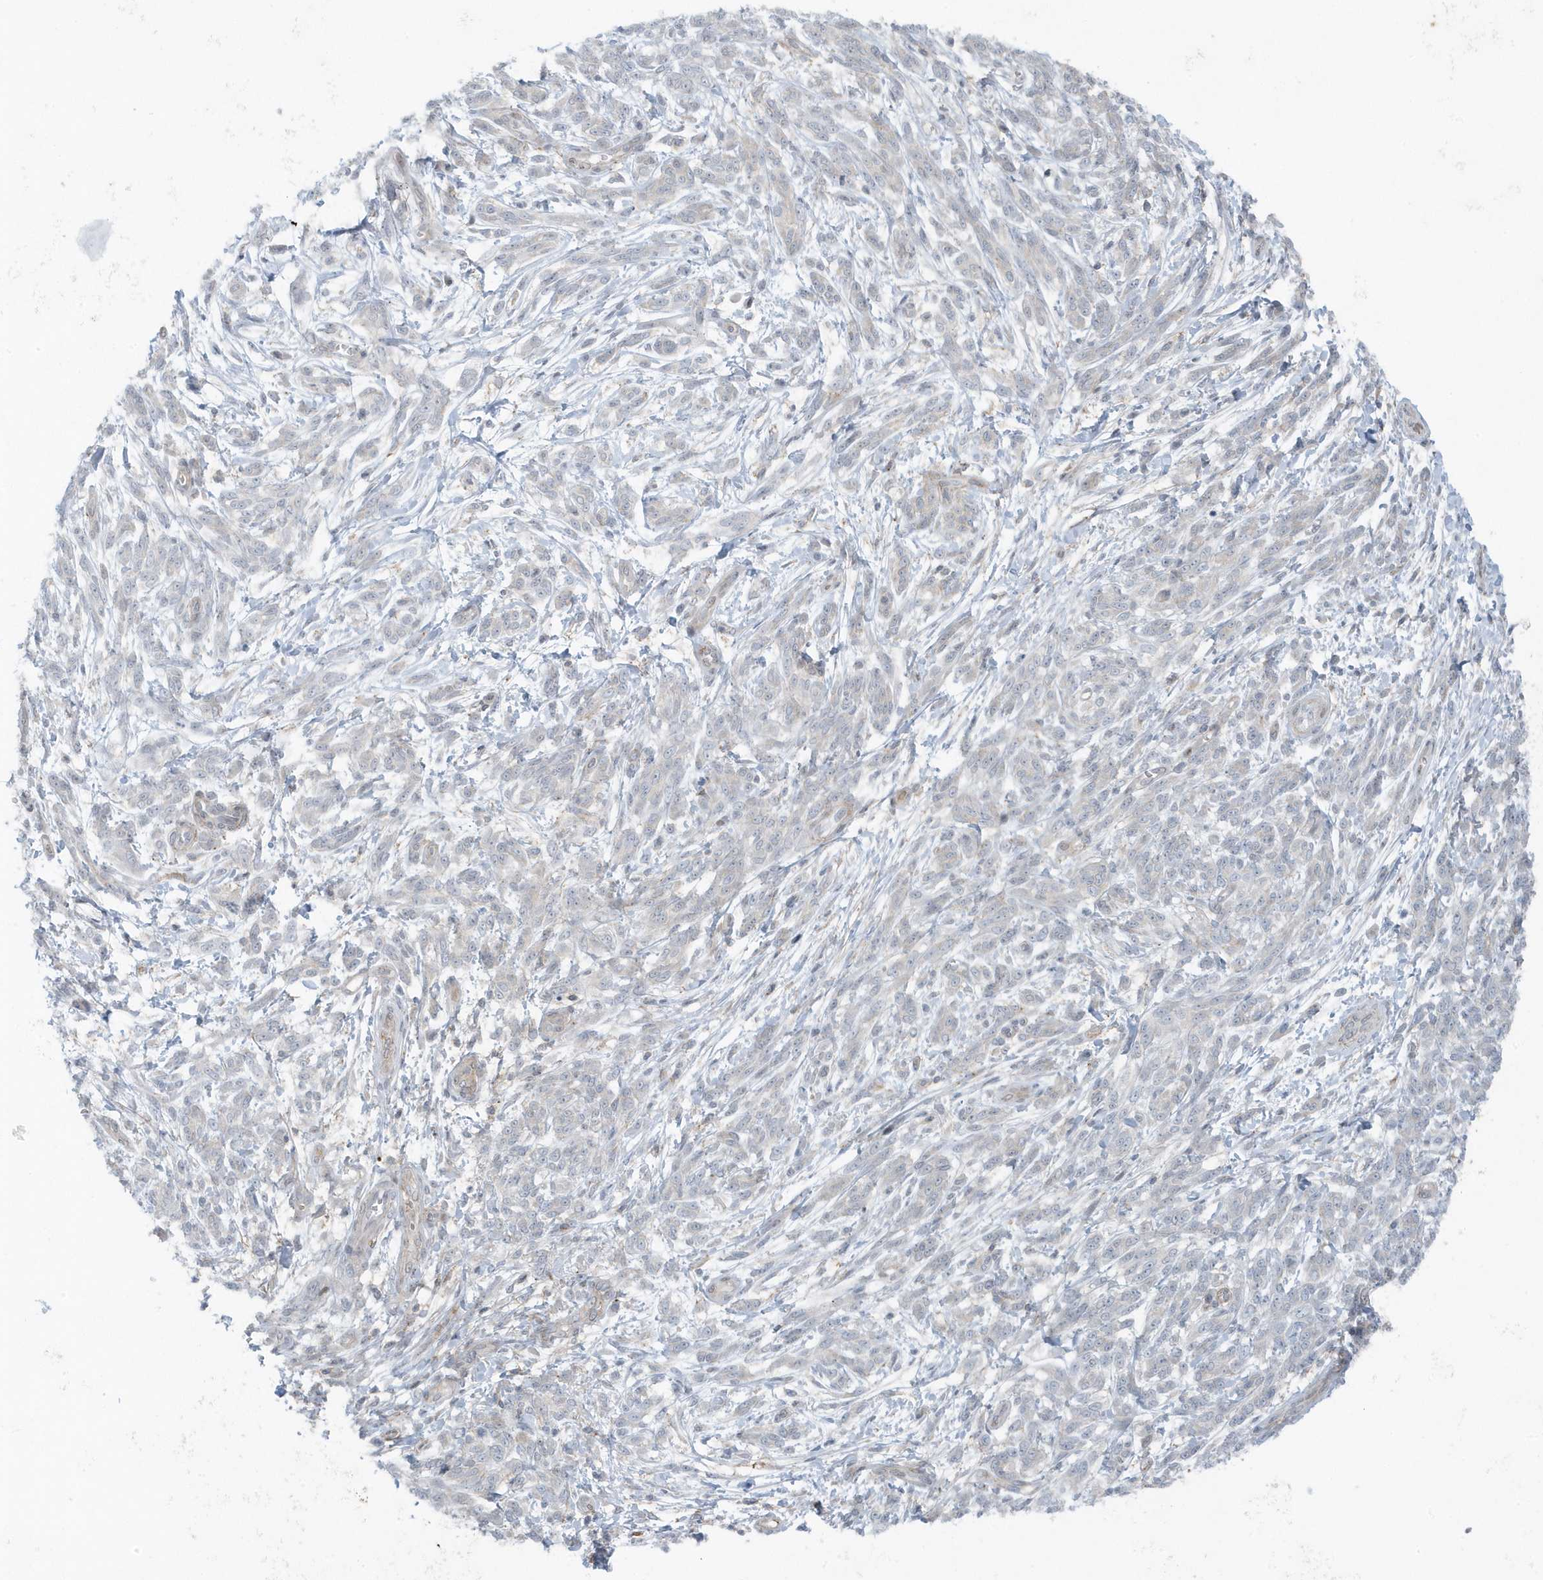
{"staining": {"intensity": "negative", "quantity": "none", "location": "none"}, "tissue": "melanoma", "cell_type": "Tumor cells", "image_type": "cancer", "snomed": [{"axis": "morphology", "description": "Malignant melanoma, NOS"}, {"axis": "topography", "description": "Skin"}], "caption": "Immunohistochemistry (IHC) of malignant melanoma exhibits no positivity in tumor cells.", "gene": "CACNB2", "patient": {"sex": "male", "age": 49}}